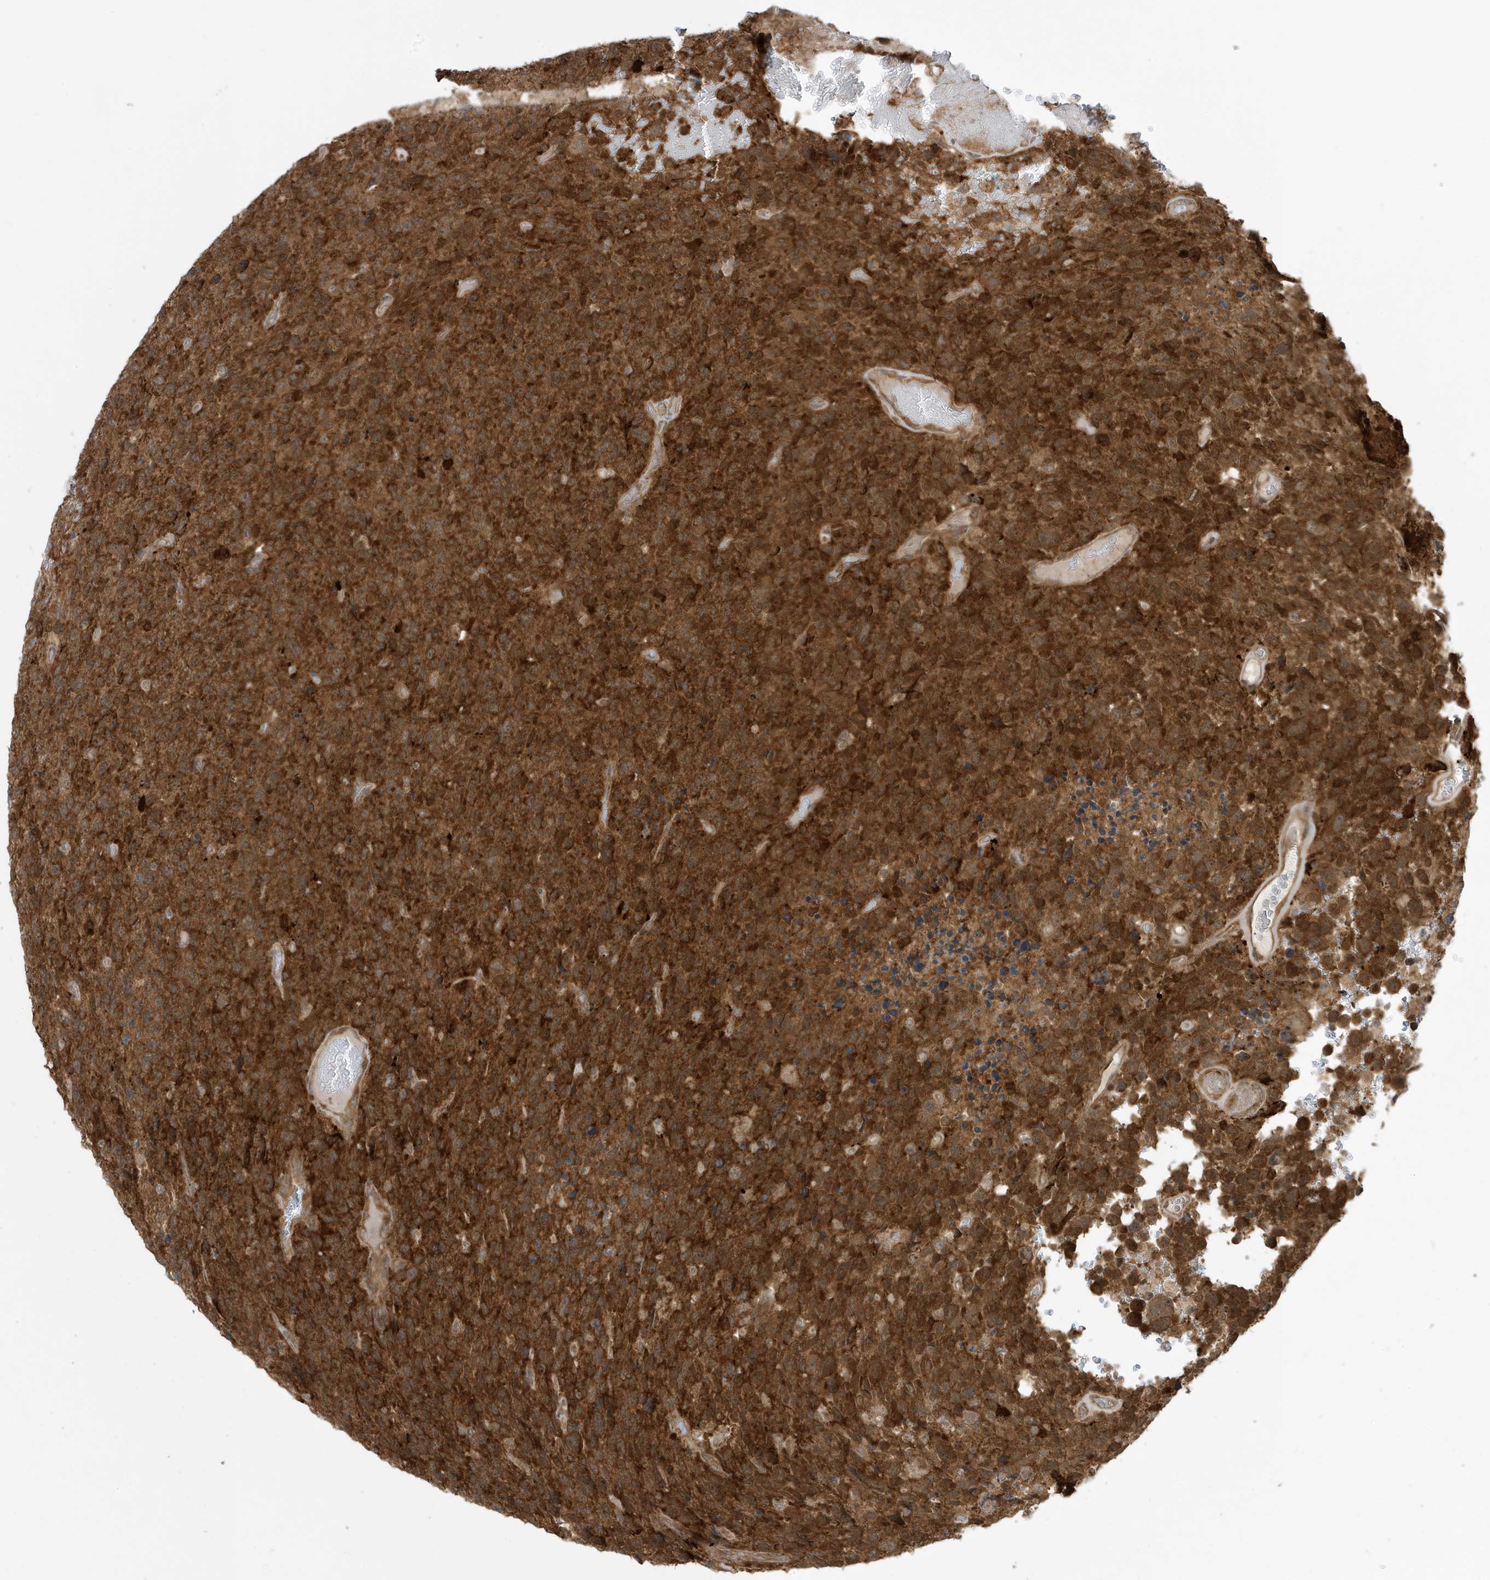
{"staining": {"intensity": "strong", "quantity": ">75%", "location": "cytoplasmic/membranous"}, "tissue": "glioma", "cell_type": "Tumor cells", "image_type": "cancer", "snomed": [{"axis": "morphology", "description": "Glioma, malignant, High grade"}, {"axis": "topography", "description": "Brain"}], "caption": "Strong cytoplasmic/membranous positivity is appreciated in approximately >75% of tumor cells in high-grade glioma (malignant).", "gene": "DHX36", "patient": {"sex": "male", "age": 69}}